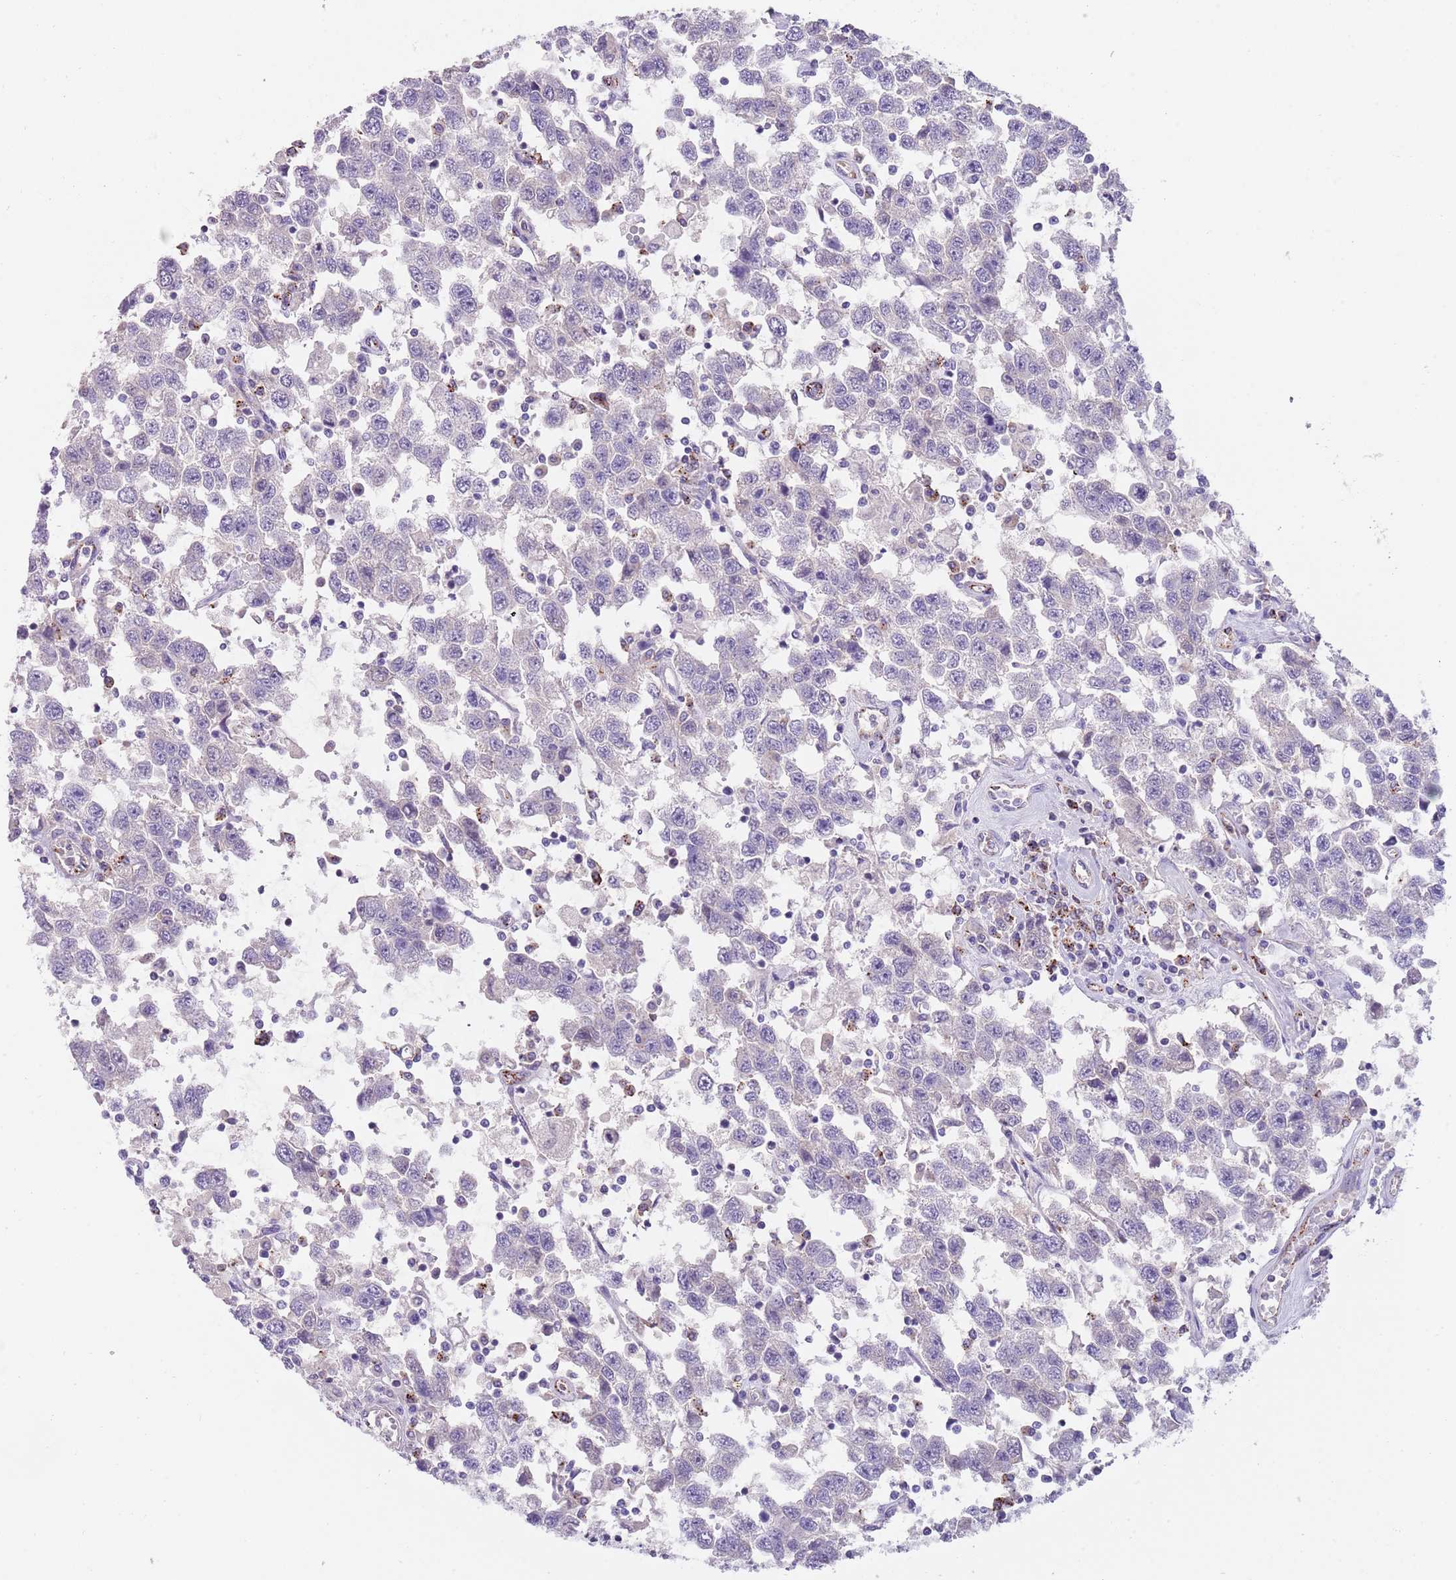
{"staining": {"intensity": "negative", "quantity": "none", "location": "none"}, "tissue": "testis cancer", "cell_type": "Tumor cells", "image_type": "cancer", "snomed": [{"axis": "morphology", "description": "Seminoma, NOS"}, {"axis": "topography", "description": "Testis"}], "caption": "Immunohistochemistry micrograph of human testis seminoma stained for a protein (brown), which exhibits no expression in tumor cells.", "gene": "LRRN3", "patient": {"sex": "male", "age": 41}}